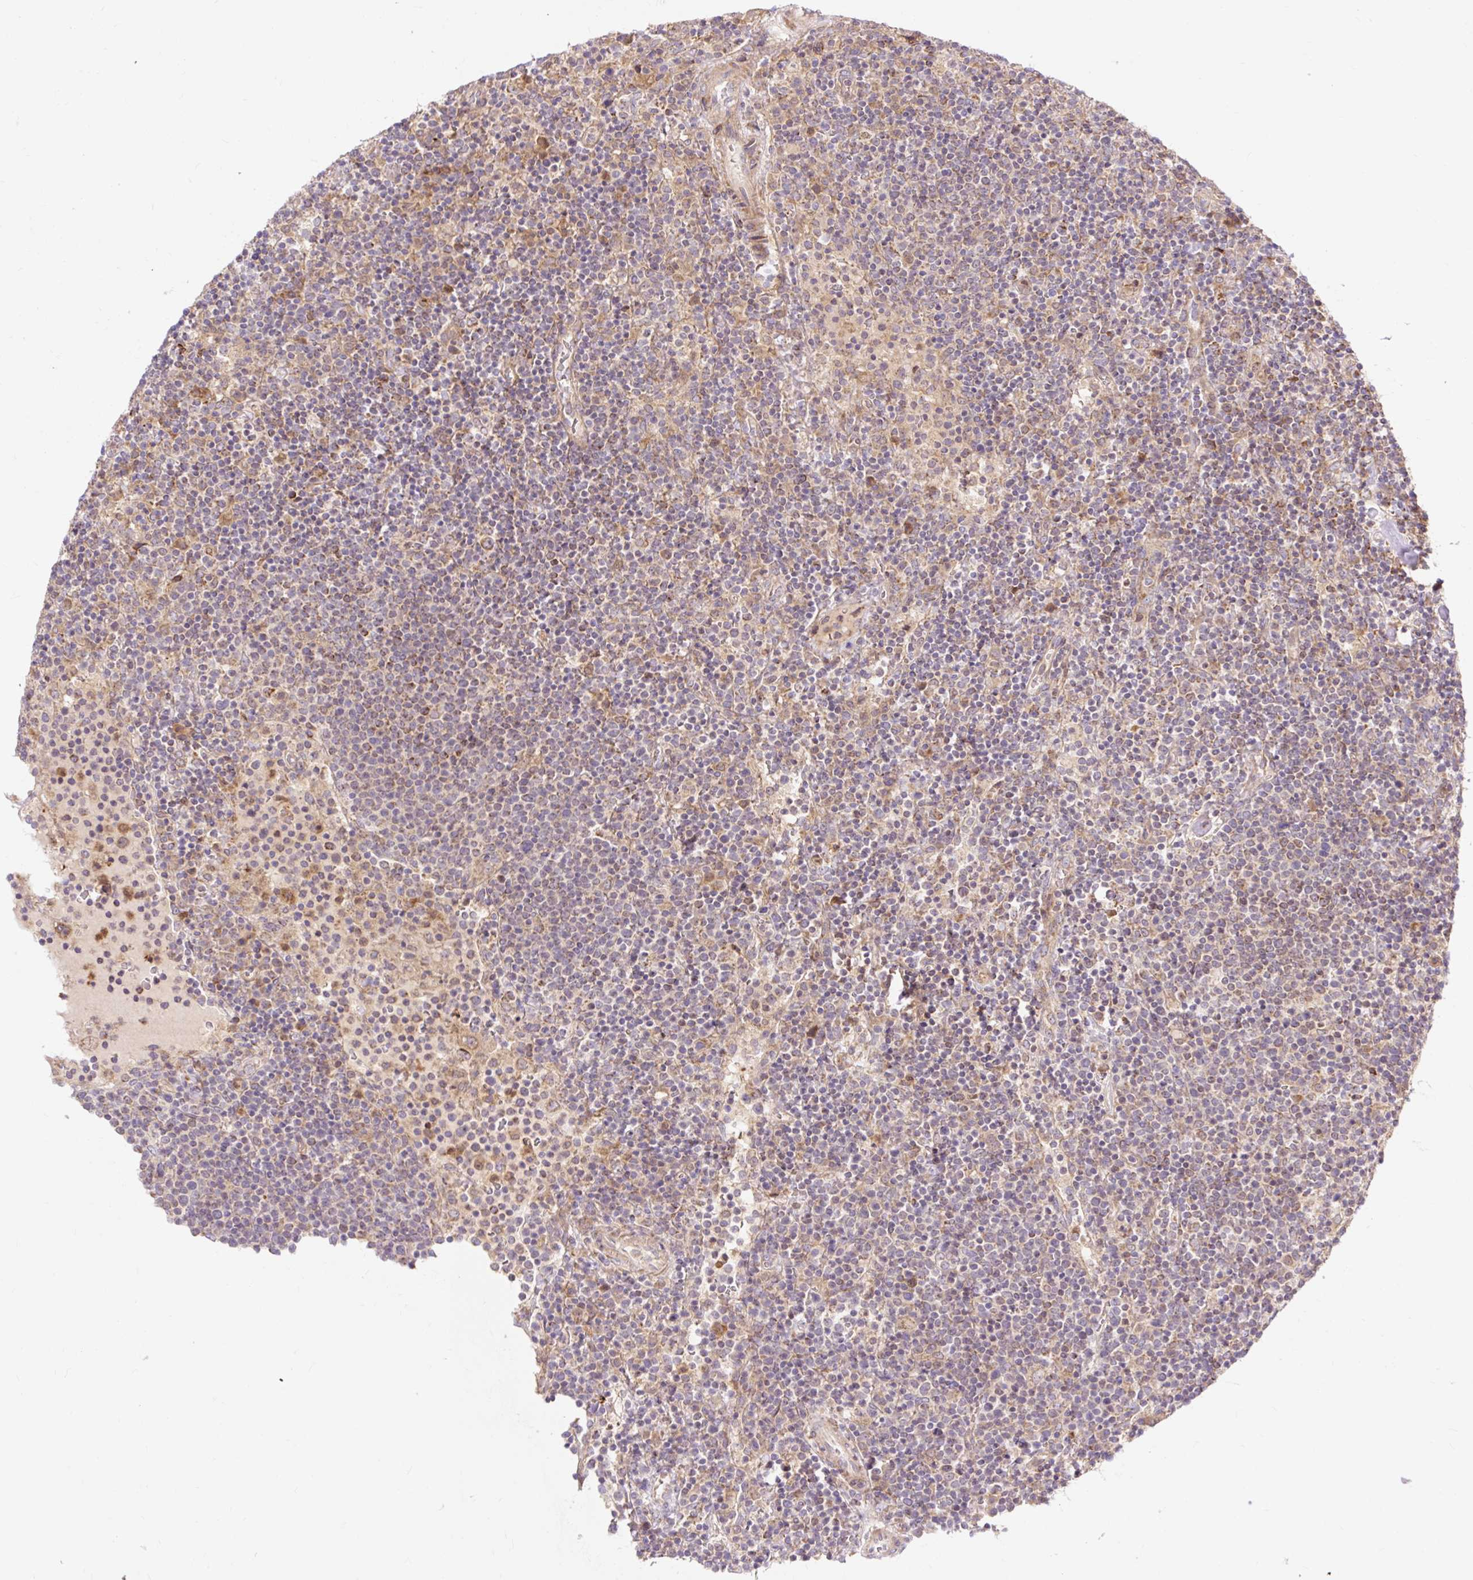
{"staining": {"intensity": "moderate", "quantity": "25%-75%", "location": "cytoplasmic/membranous"}, "tissue": "lymphoma", "cell_type": "Tumor cells", "image_type": "cancer", "snomed": [{"axis": "morphology", "description": "Malignant lymphoma, non-Hodgkin's type, High grade"}, {"axis": "topography", "description": "Lymph node"}], "caption": "High-magnification brightfield microscopy of high-grade malignant lymphoma, non-Hodgkin's type stained with DAB (3,3'-diaminobenzidine) (brown) and counterstained with hematoxylin (blue). tumor cells exhibit moderate cytoplasmic/membranous staining is appreciated in about25%-75% of cells. (brown staining indicates protein expression, while blue staining denotes nuclei).", "gene": "TRIAP1", "patient": {"sex": "male", "age": 61}}